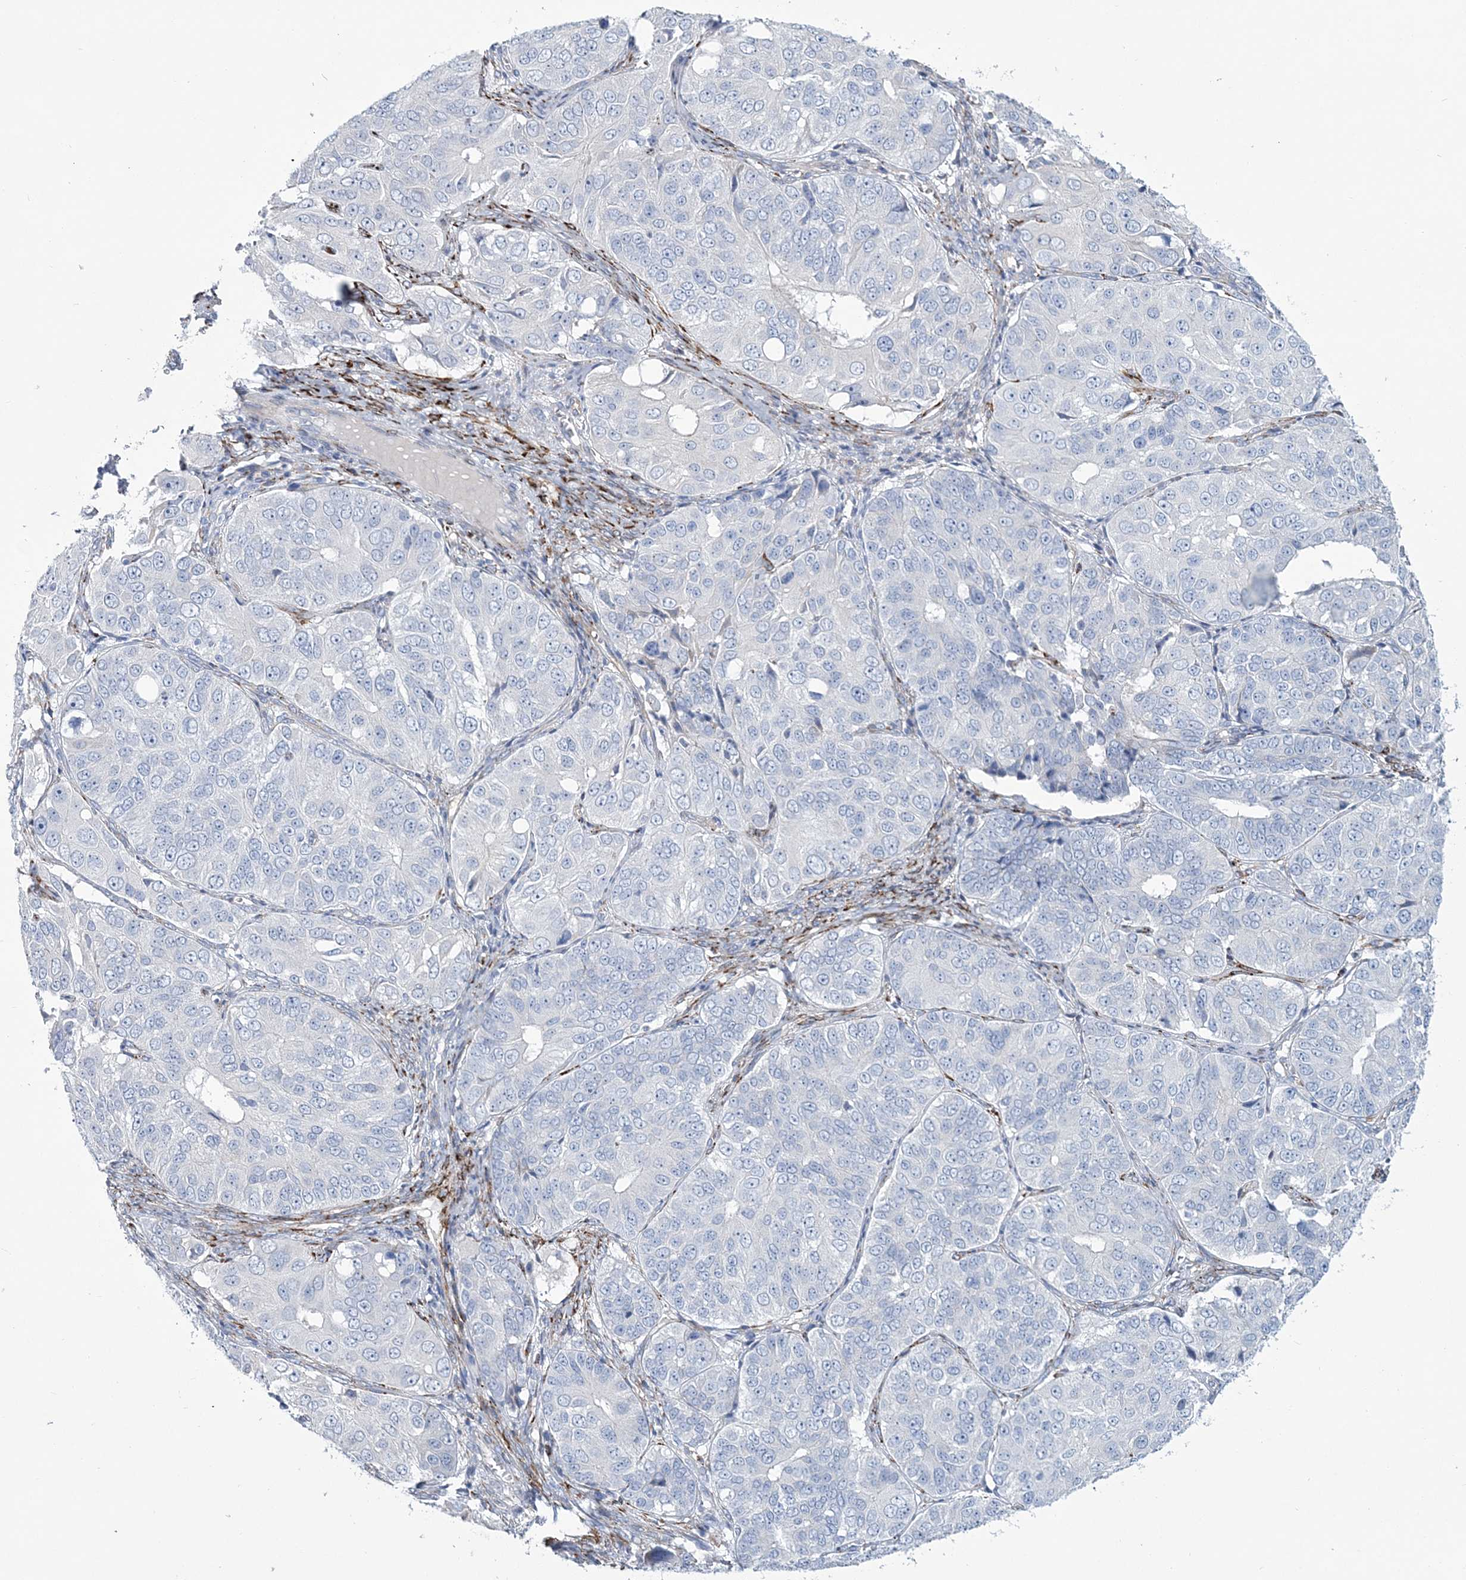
{"staining": {"intensity": "negative", "quantity": "none", "location": "none"}, "tissue": "ovarian cancer", "cell_type": "Tumor cells", "image_type": "cancer", "snomed": [{"axis": "morphology", "description": "Carcinoma, endometroid"}, {"axis": "topography", "description": "Ovary"}], "caption": "High magnification brightfield microscopy of ovarian cancer (endometroid carcinoma) stained with DAB (3,3'-diaminobenzidine) (brown) and counterstained with hematoxylin (blue): tumor cells show no significant expression.", "gene": "RAB11FIP5", "patient": {"sex": "female", "age": 51}}